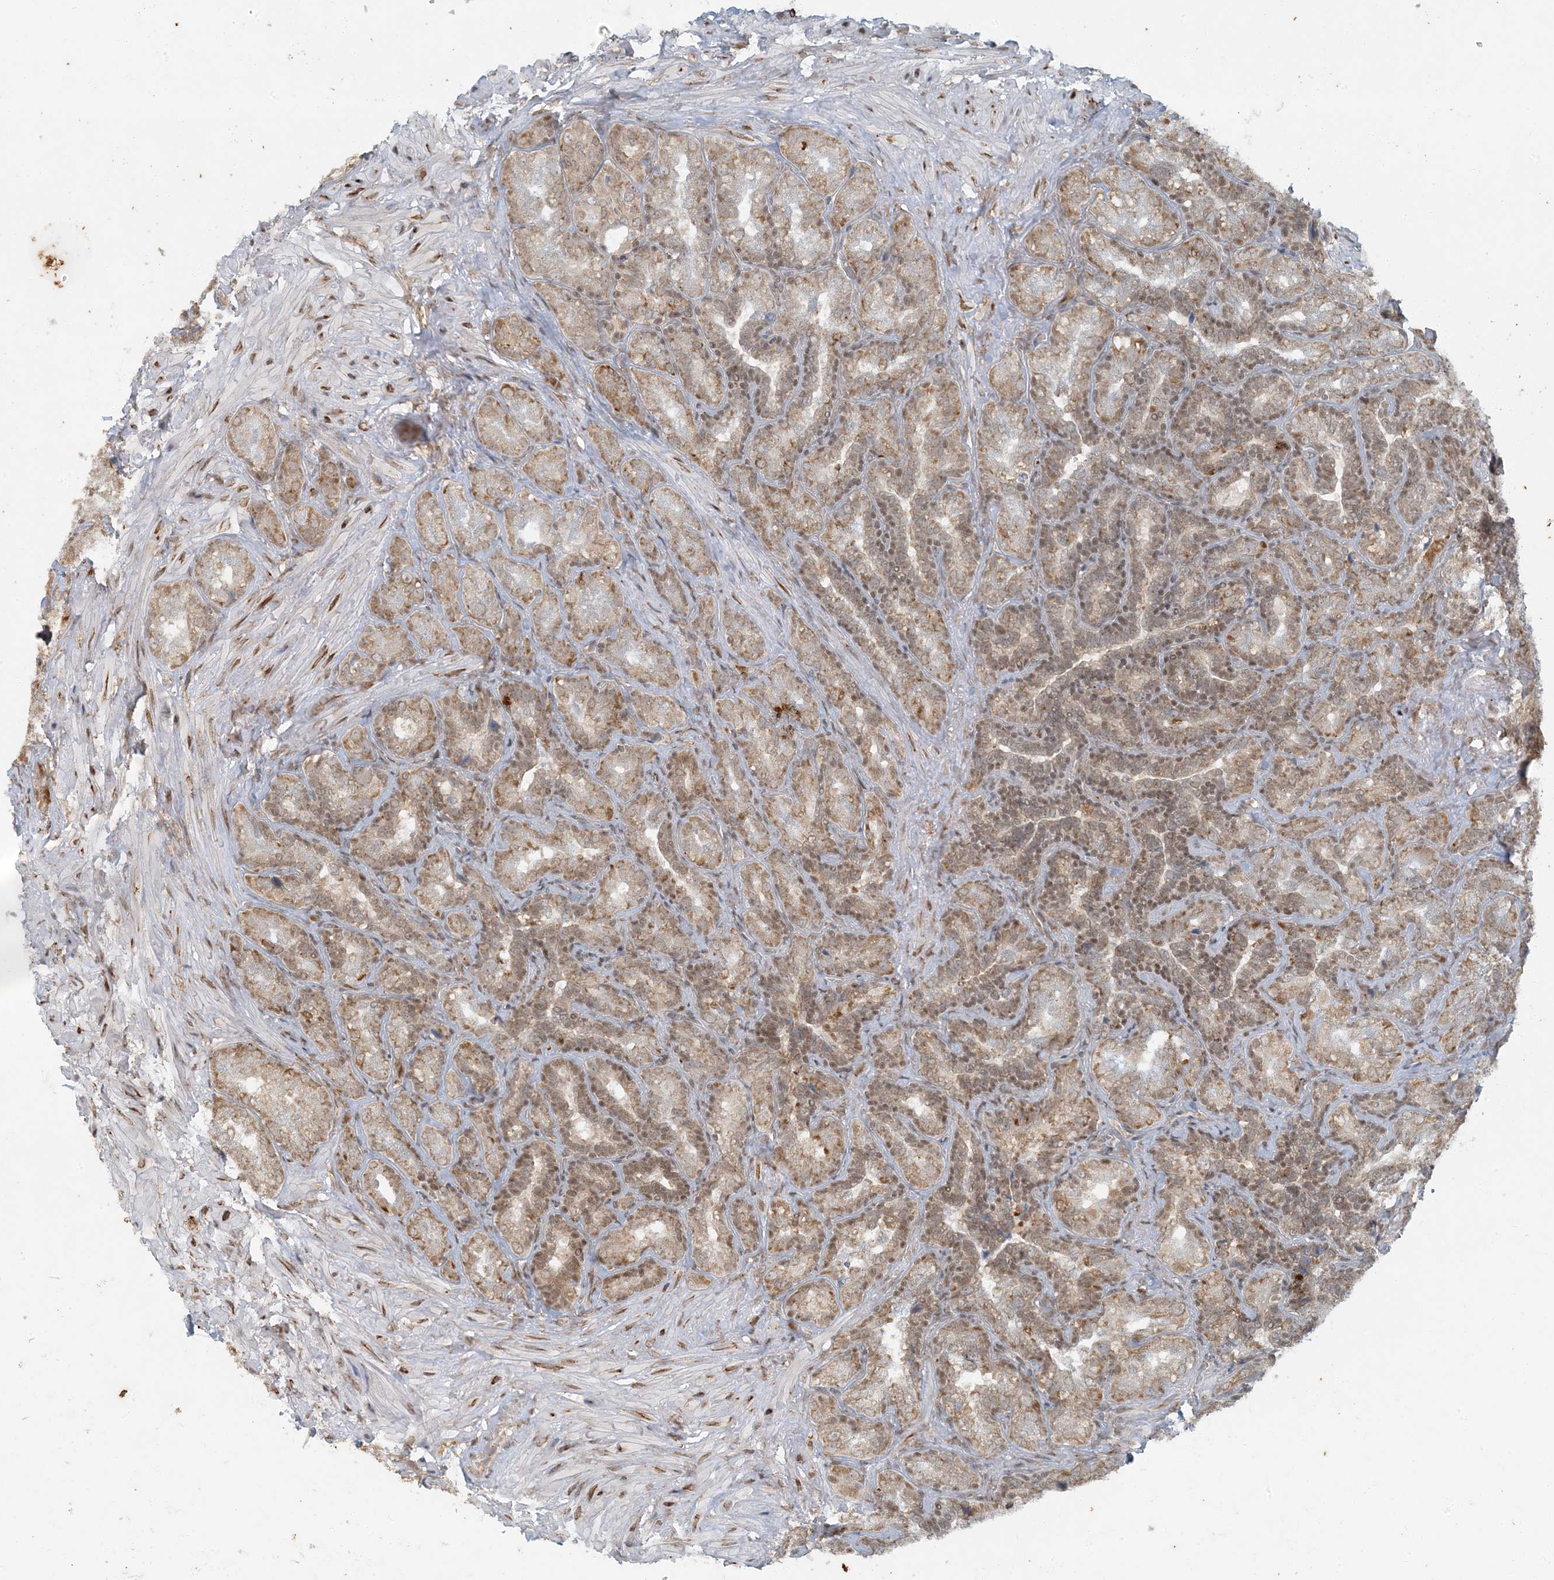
{"staining": {"intensity": "strong", "quantity": ">75%", "location": "cytoplasmic/membranous,nuclear"}, "tissue": "seminal vesicle", "cell_type": "Glandular cells", "image_type": "normal", "snomed": [{"axis": "morphology", "description": "Normal tissue, NOS"}, {"axis": "topography", "description": "Seminal veicle"}, {"axis": "topography", "description": "Peripheral nerve tissue"}], "caption": "Unremarkable seminal vesicle was stained to show a protein in brown. There is high levels of strong cytoplasmic/membranous,nuclear expression in about >75% of glandular cells.", "gene": "AK9", "patient": {"sex": "male", "age": 63}}